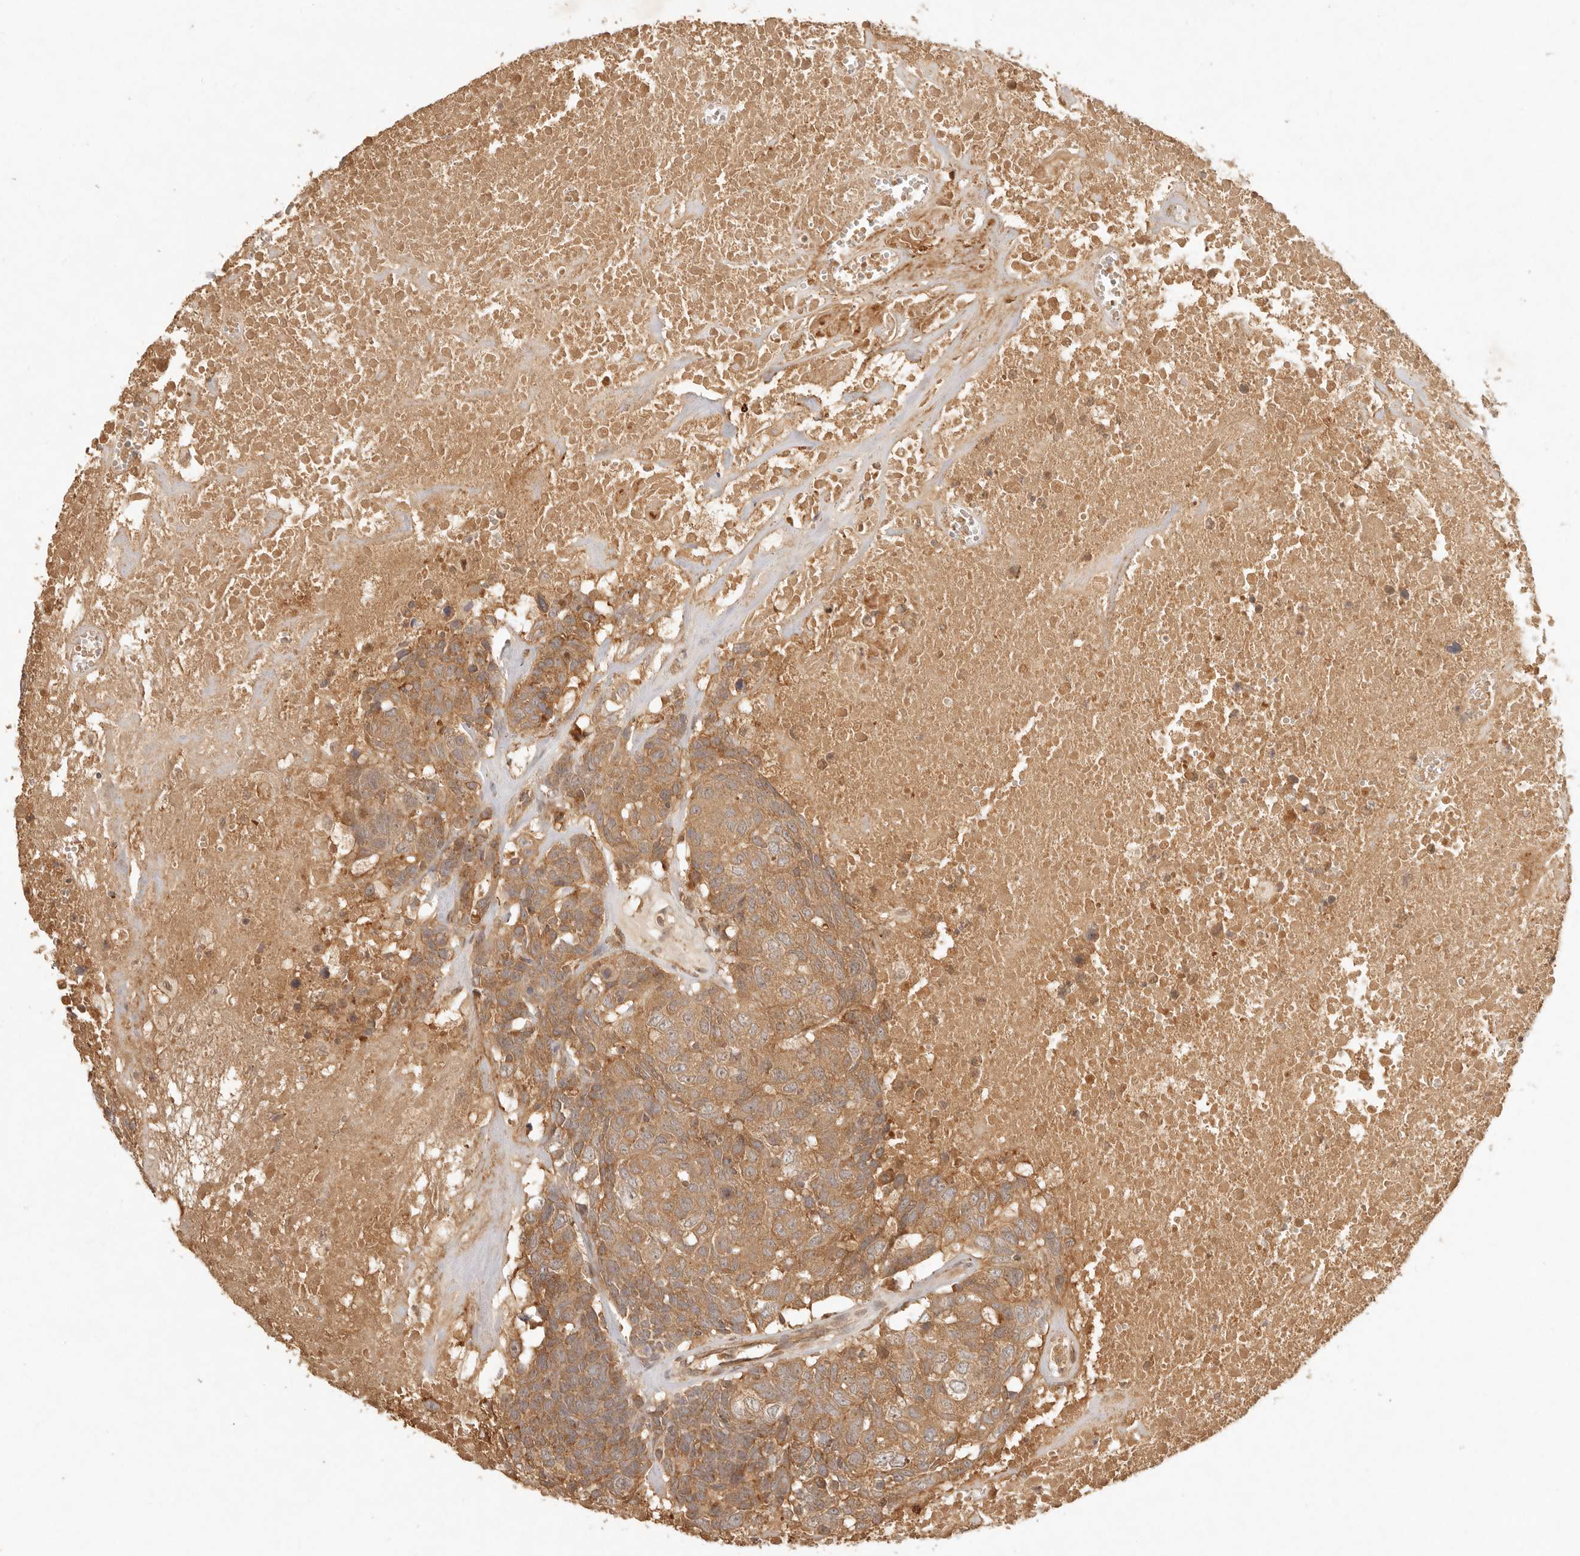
{"staining": {"intensity": "moderate", "quantity": ">75%", "location": "cytoplasmic/membranous"}, "tissue": "head and neck cancer", "cell_type": "Tumor cells", "image_type": "cancer", "snomed": [{"axis": "morphology", "description": "Squamous cell carcinoma, NOS"}, {"axis": "topography", "description": "Head-Neck"}], "caption": "Tumor cells show medium levels of moderate cytoplasmic/membranous expression in about >75% of cells in human head and neck cancer.", "gene": "ANKRD61", "patient": {"sex": "male", "age": 66}}